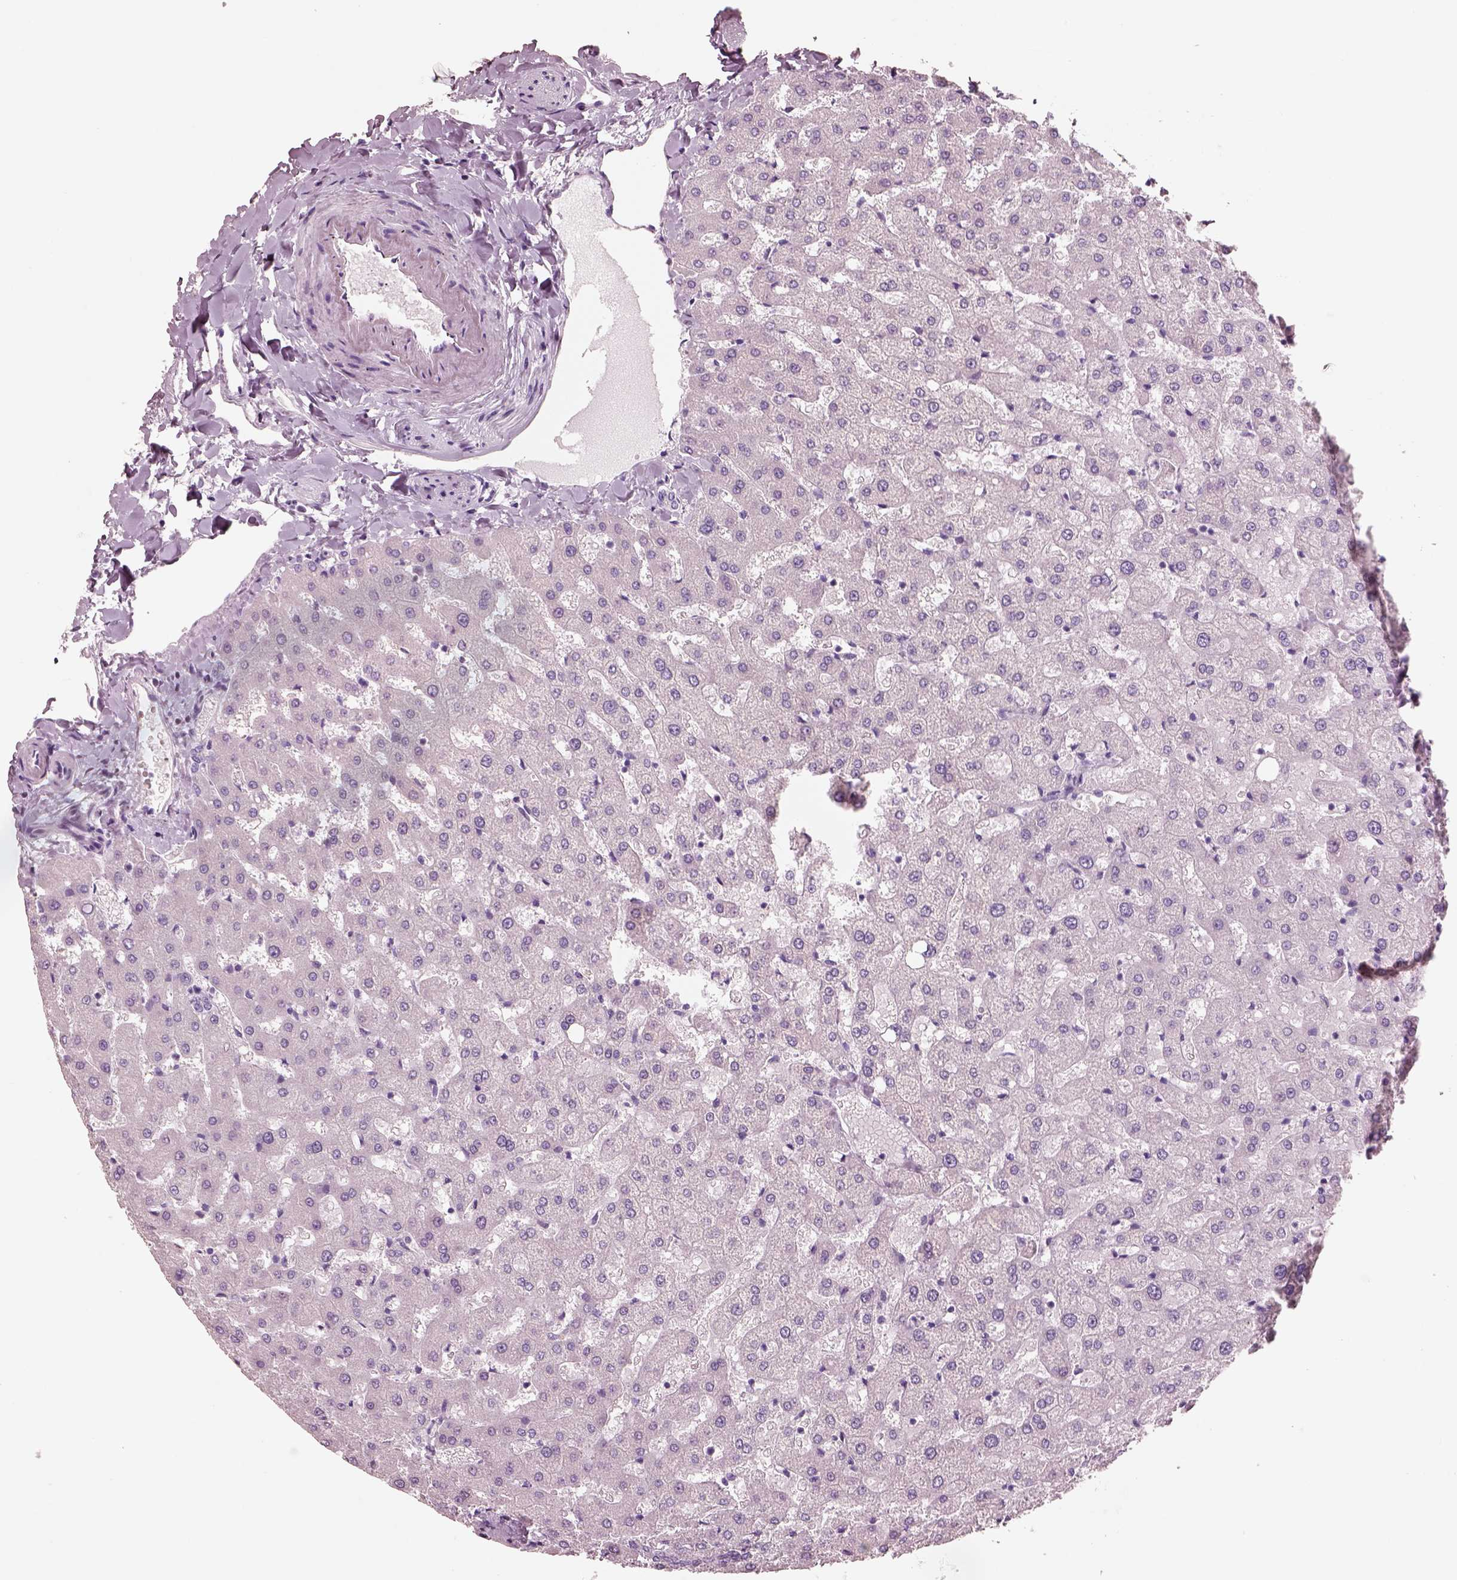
{"staining": {"intensity": "negative", "quantity": "none", "location": "none"}, "tissue": "liver", "cell_type": "Cholangiocytes", "image_type": "normal", "snomed": [{"axis": "morphology", "description": "Normal tissue, NOS"}, {"axis": "topography", "description": "Liver"}], "caption": "A micrograph of liver stained for a protein displays no brown staining in cholangiocytes.", "gene": "PNOC", "patient": {"sex": "female", "age": 50}}